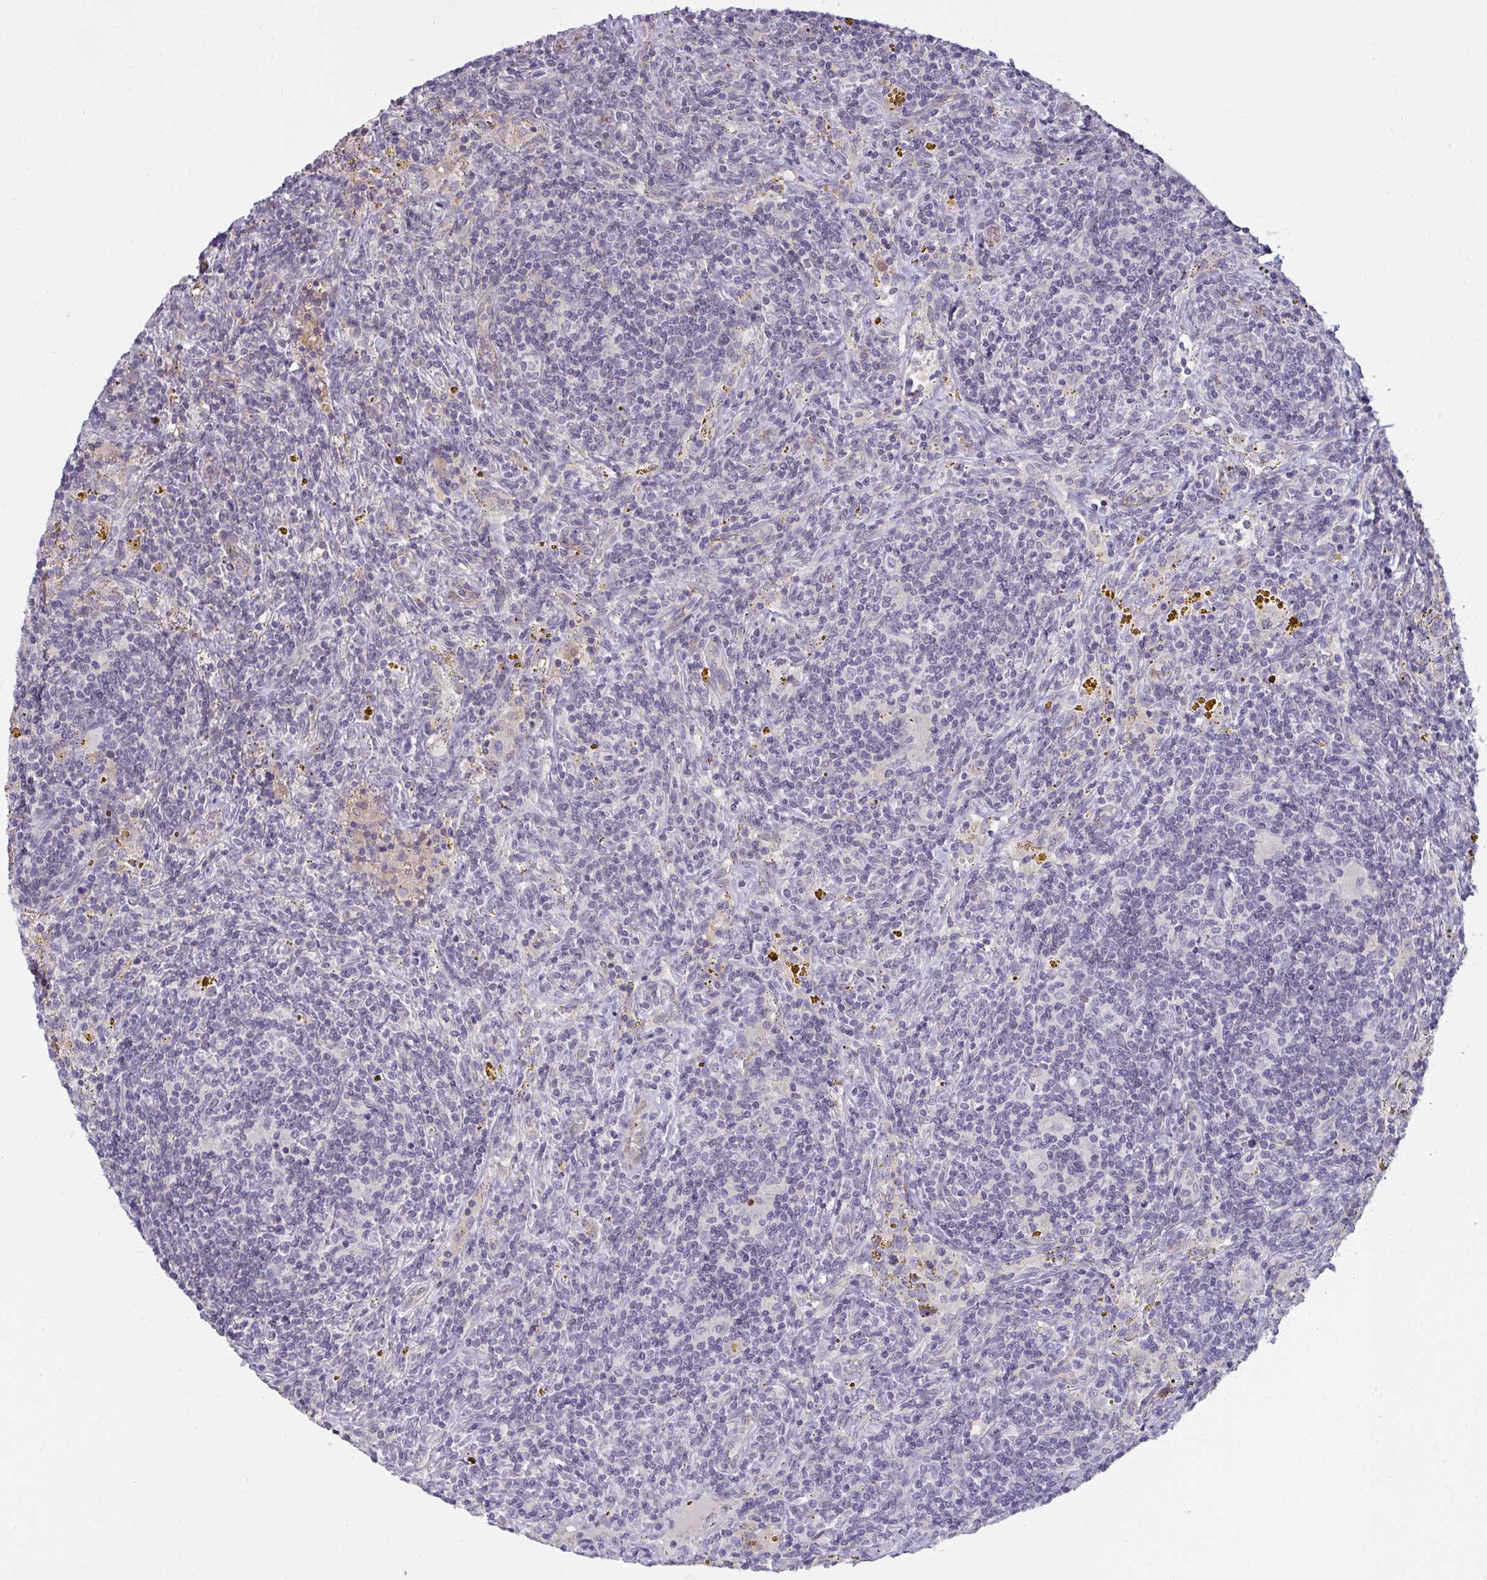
{"staining": {"intensity": "negative", "quantity": "none", "location": "none"}, "tissue": "lymphoma", "cell_type": "Tumor cells", "image_type": "cancer", "snomed": [{"axis": "morphology", "description": "Malignant lymphoma, non-Hodgkin's type, Low grade"}, {"axis": "topography", "description": "Spleen"}], "caption": "IHC photomicrograph of malignant lymphoma, non-Hodgkin's type (low-grade) stained for a protein (brown), which demonstrates no staining in tumor cells. (DAB (3,3'-diaminobenzidine) IHC visualized using brightfield microscopy, high magnification).", "gene": "SEMA6B", "patient": {"sex": "female", "age": 70}}